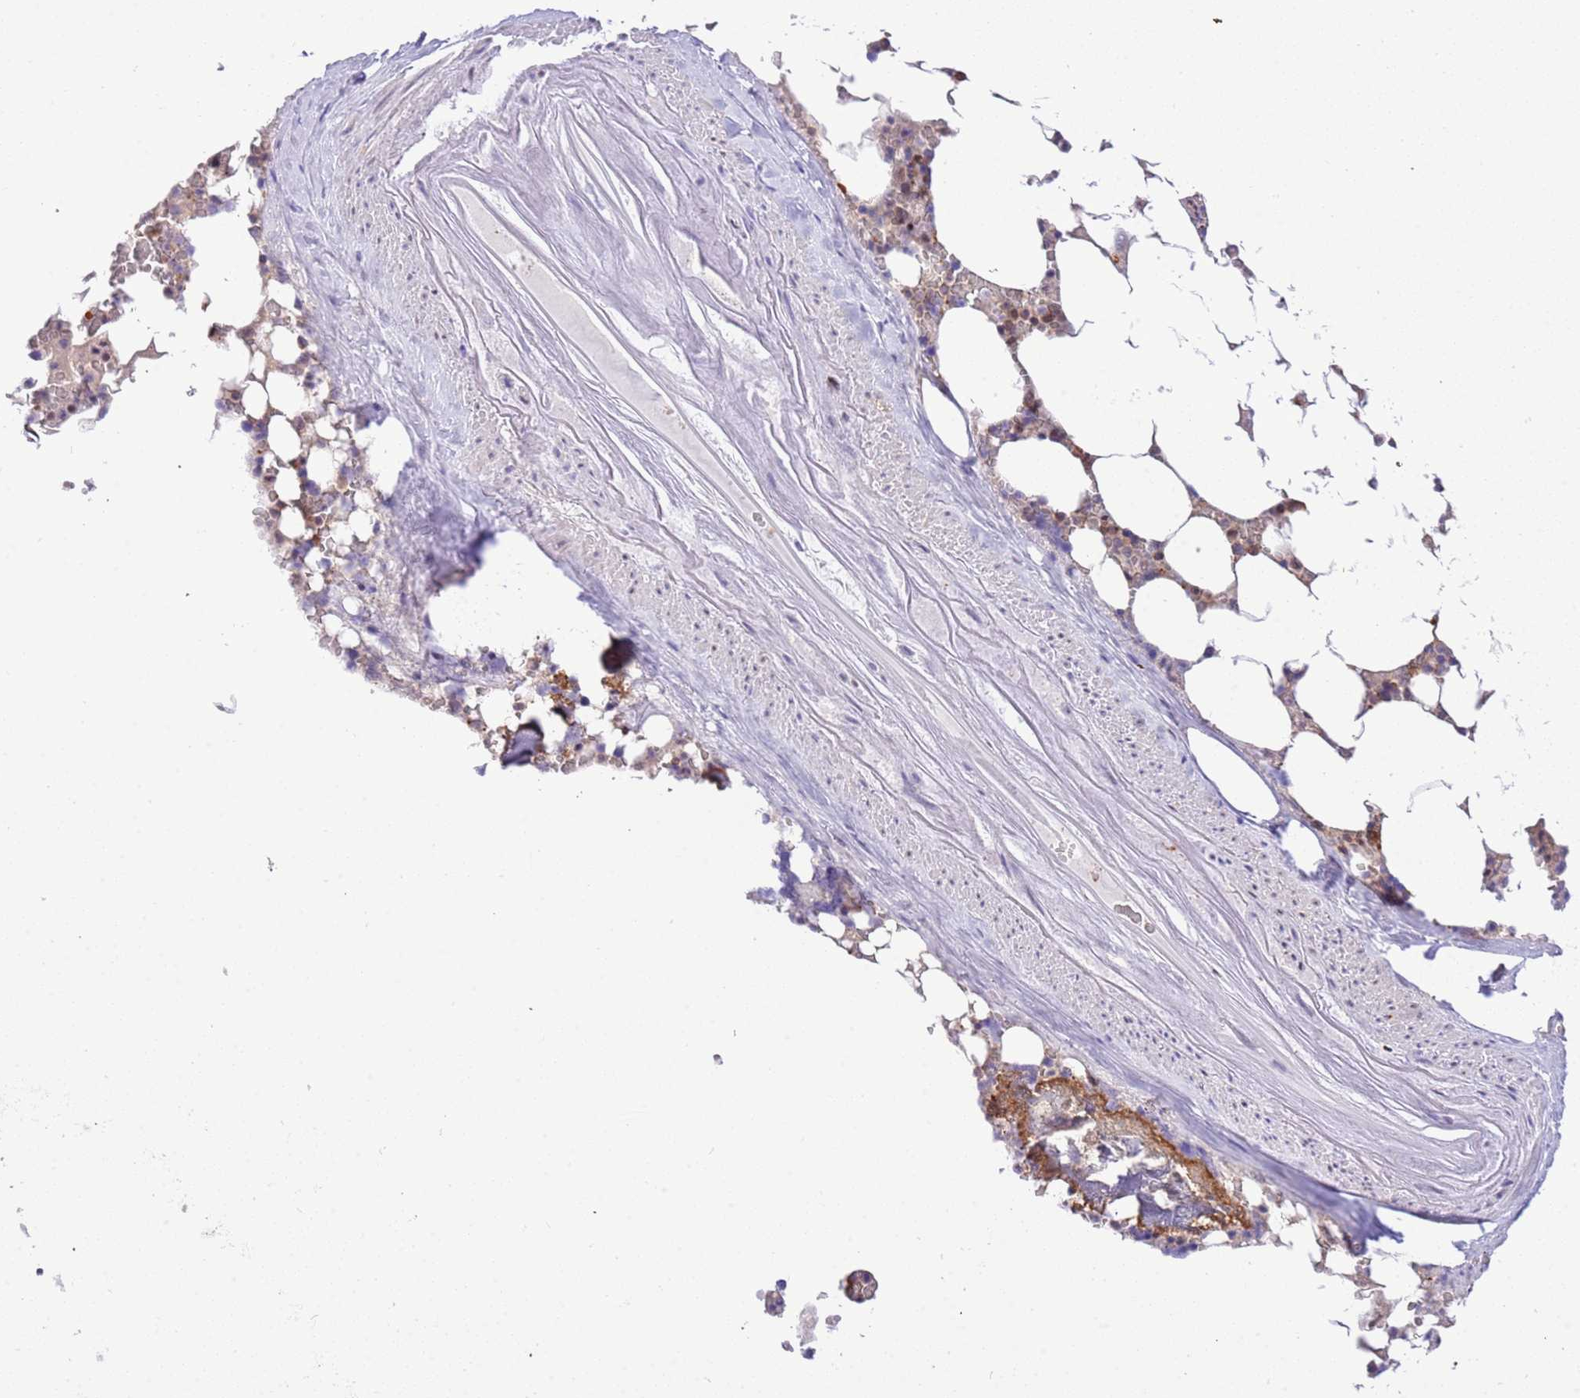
{"staining": {"intensity": "weak", "quantity": "<25%", "location": "cytoplasmic/membranous"}, "tissue": "bone marrow", "cell_type": "Hematopoietic cells", "image_type": "normal", "snomed": [{"axis": "morphology", "description": "Normal tissue, NOS"}, {"axis": "topography", "description": "Bone marrow"}], "caption": "The immunohistochemistry (IHC) histopathology image has no significant expression in hematopoietic cells of bone marrow. (Stains: DAB immunohistochemistry (IHC) with hematoxylin counter stain, Microscopy: brightfield microscopy at high magnification).", "gene": "STIP1", "patient": {"sex": "male", "age": 64}}